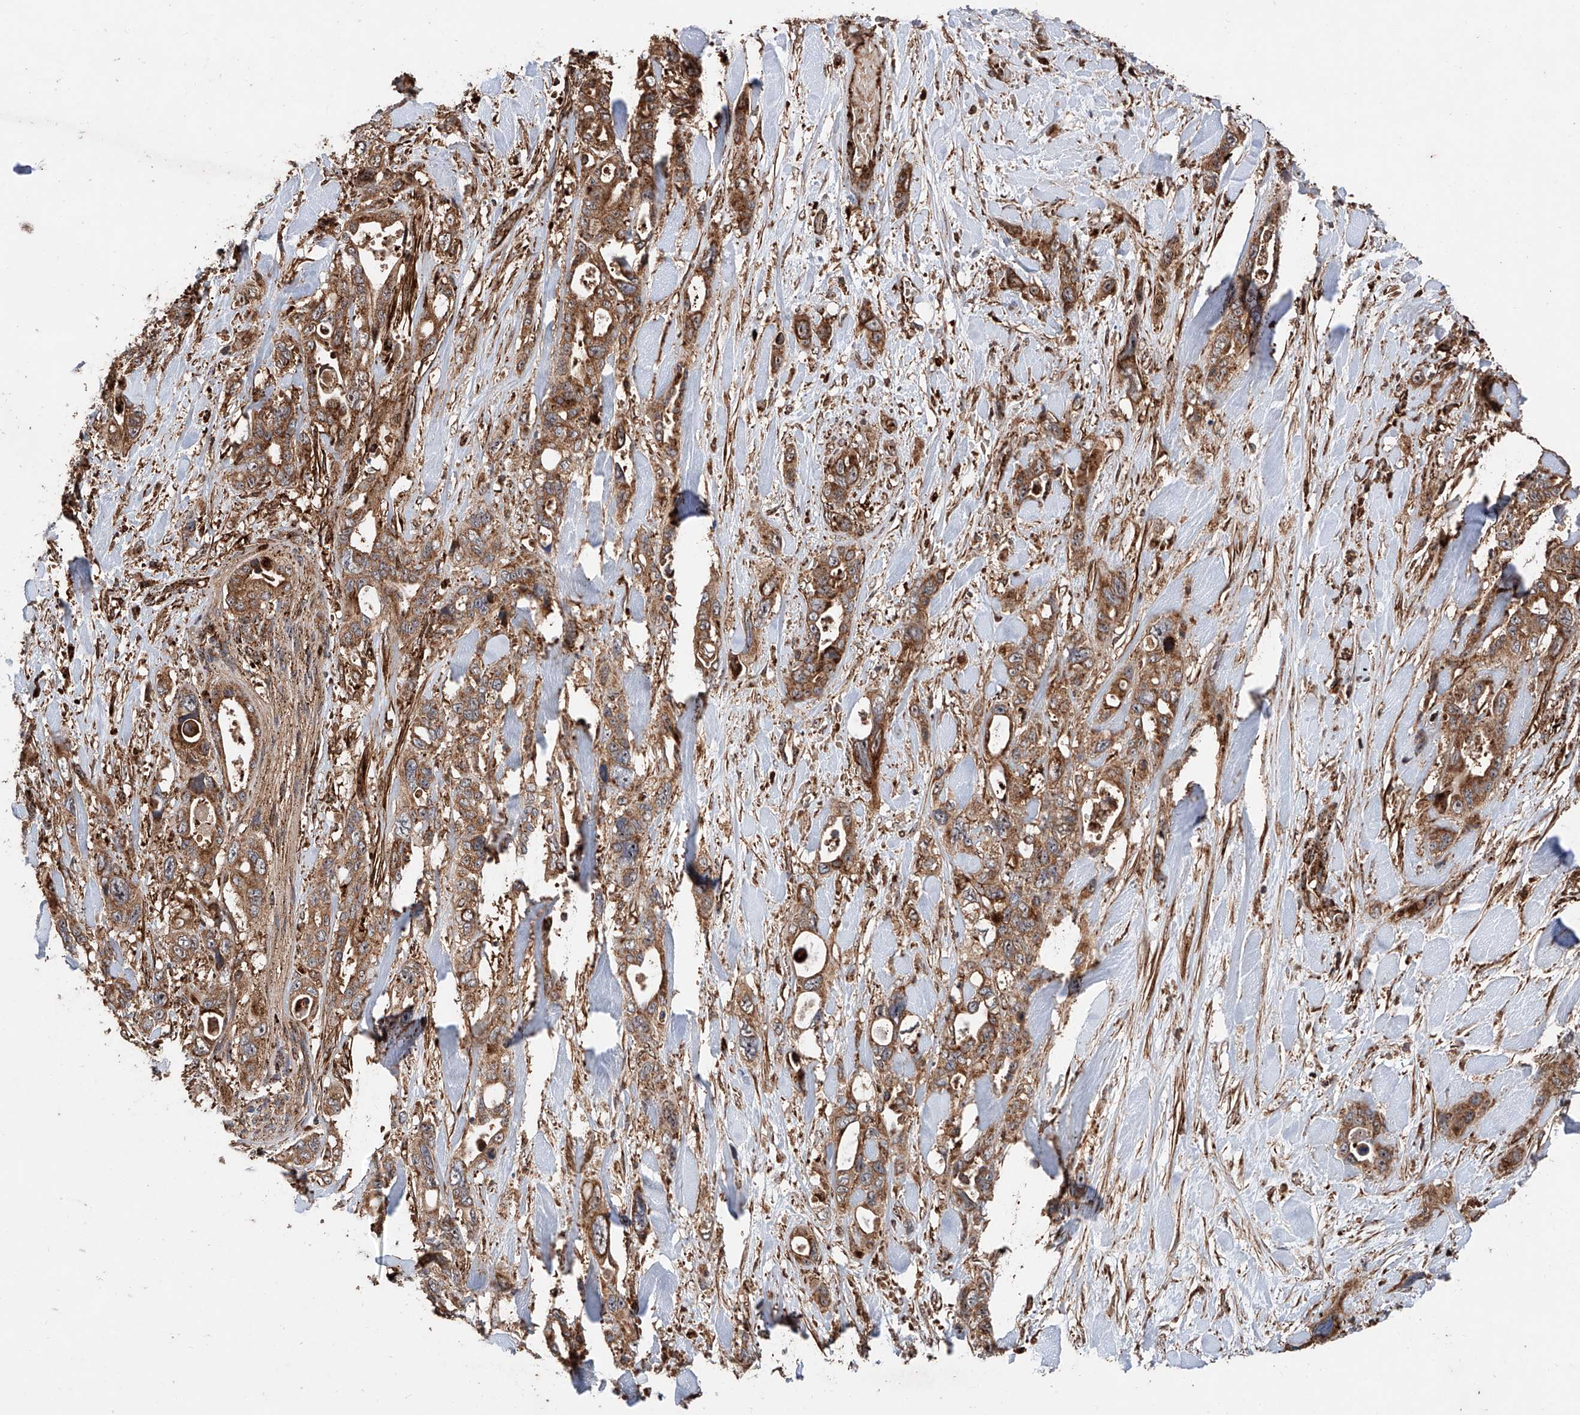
{"staining": {"intensity": "moderate", "quantity": ">75%", "location": "cytoplasmic/membranous"}, "tissue": "pancreatic cancer", "cell_type": "Tumor cells", "image_type": "cancer", "snomed": [{"axis": "morphology", "description": "Adenocarcinoma, NOS"}, {"axis": "topography", "description": "Pancreas"}], "caption": "Pancreatic adenocarcinoma was stained to show a protein in brown. There is medium levels of moderate cytoplasmic/membranous staining in approximately >75% of tumor cells.", "gene": "PISD", "patient": {"sex": "male", "age": 46}}